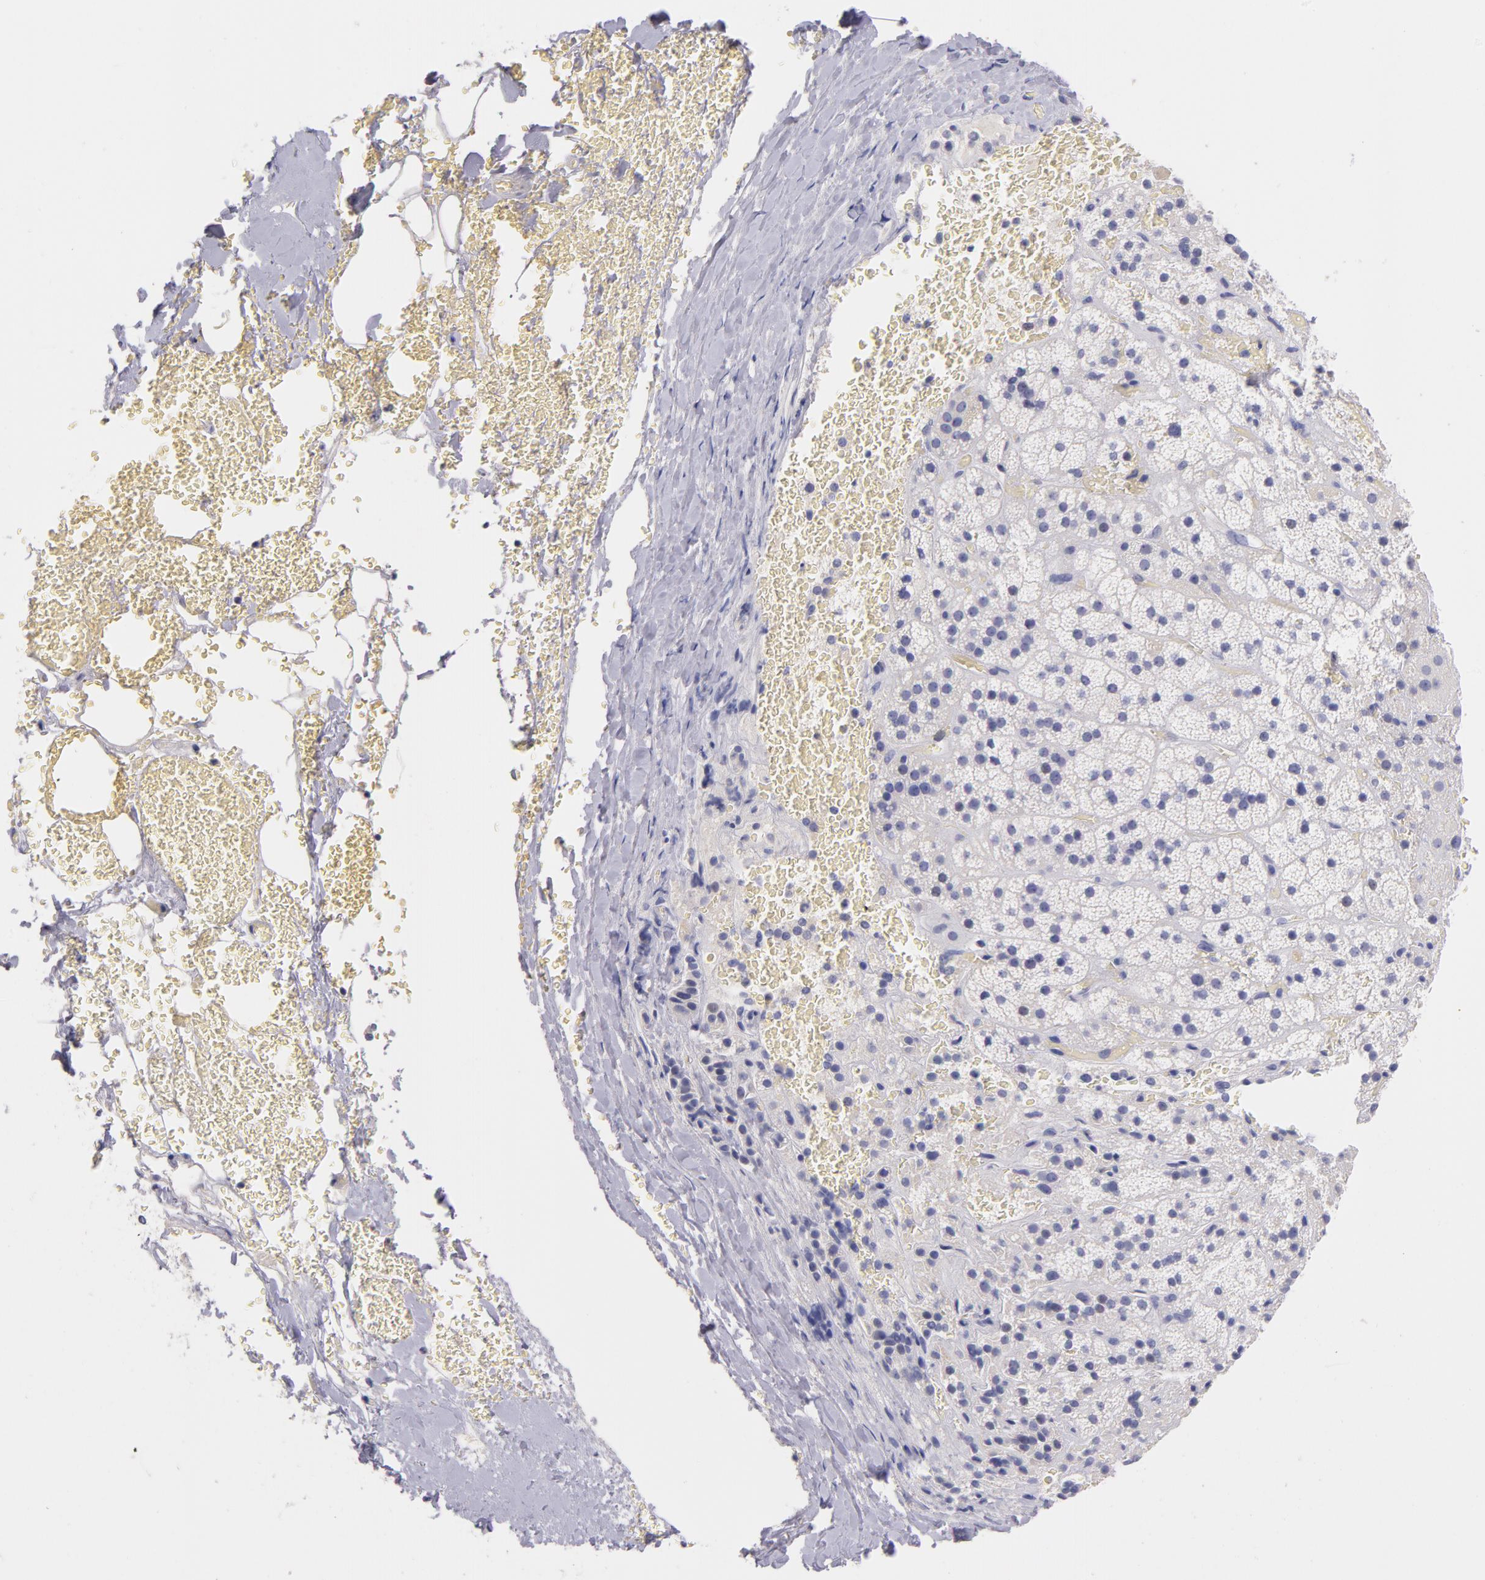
{"staining": {"intensity": "negative", "quantity": "none", "location": "none"}, "tissue": "adrenal gland", "cell_type": "Glandular cells", "image_type": "normal", "snomed": [{"axis": "morphology", "description": "Normal tissue, NOS"}, {"axis": "topography", "description": "Adrenal gland"}], "caption": "Immunohistochemistry (IHC) photomicrograph of benign adrenal gland stained for a protein (brown), which exhibits no expression in glandular cells. Nuclei are stained in blue.", "gene": "CD44", "patient": {"sex": "male", "age": 57}}